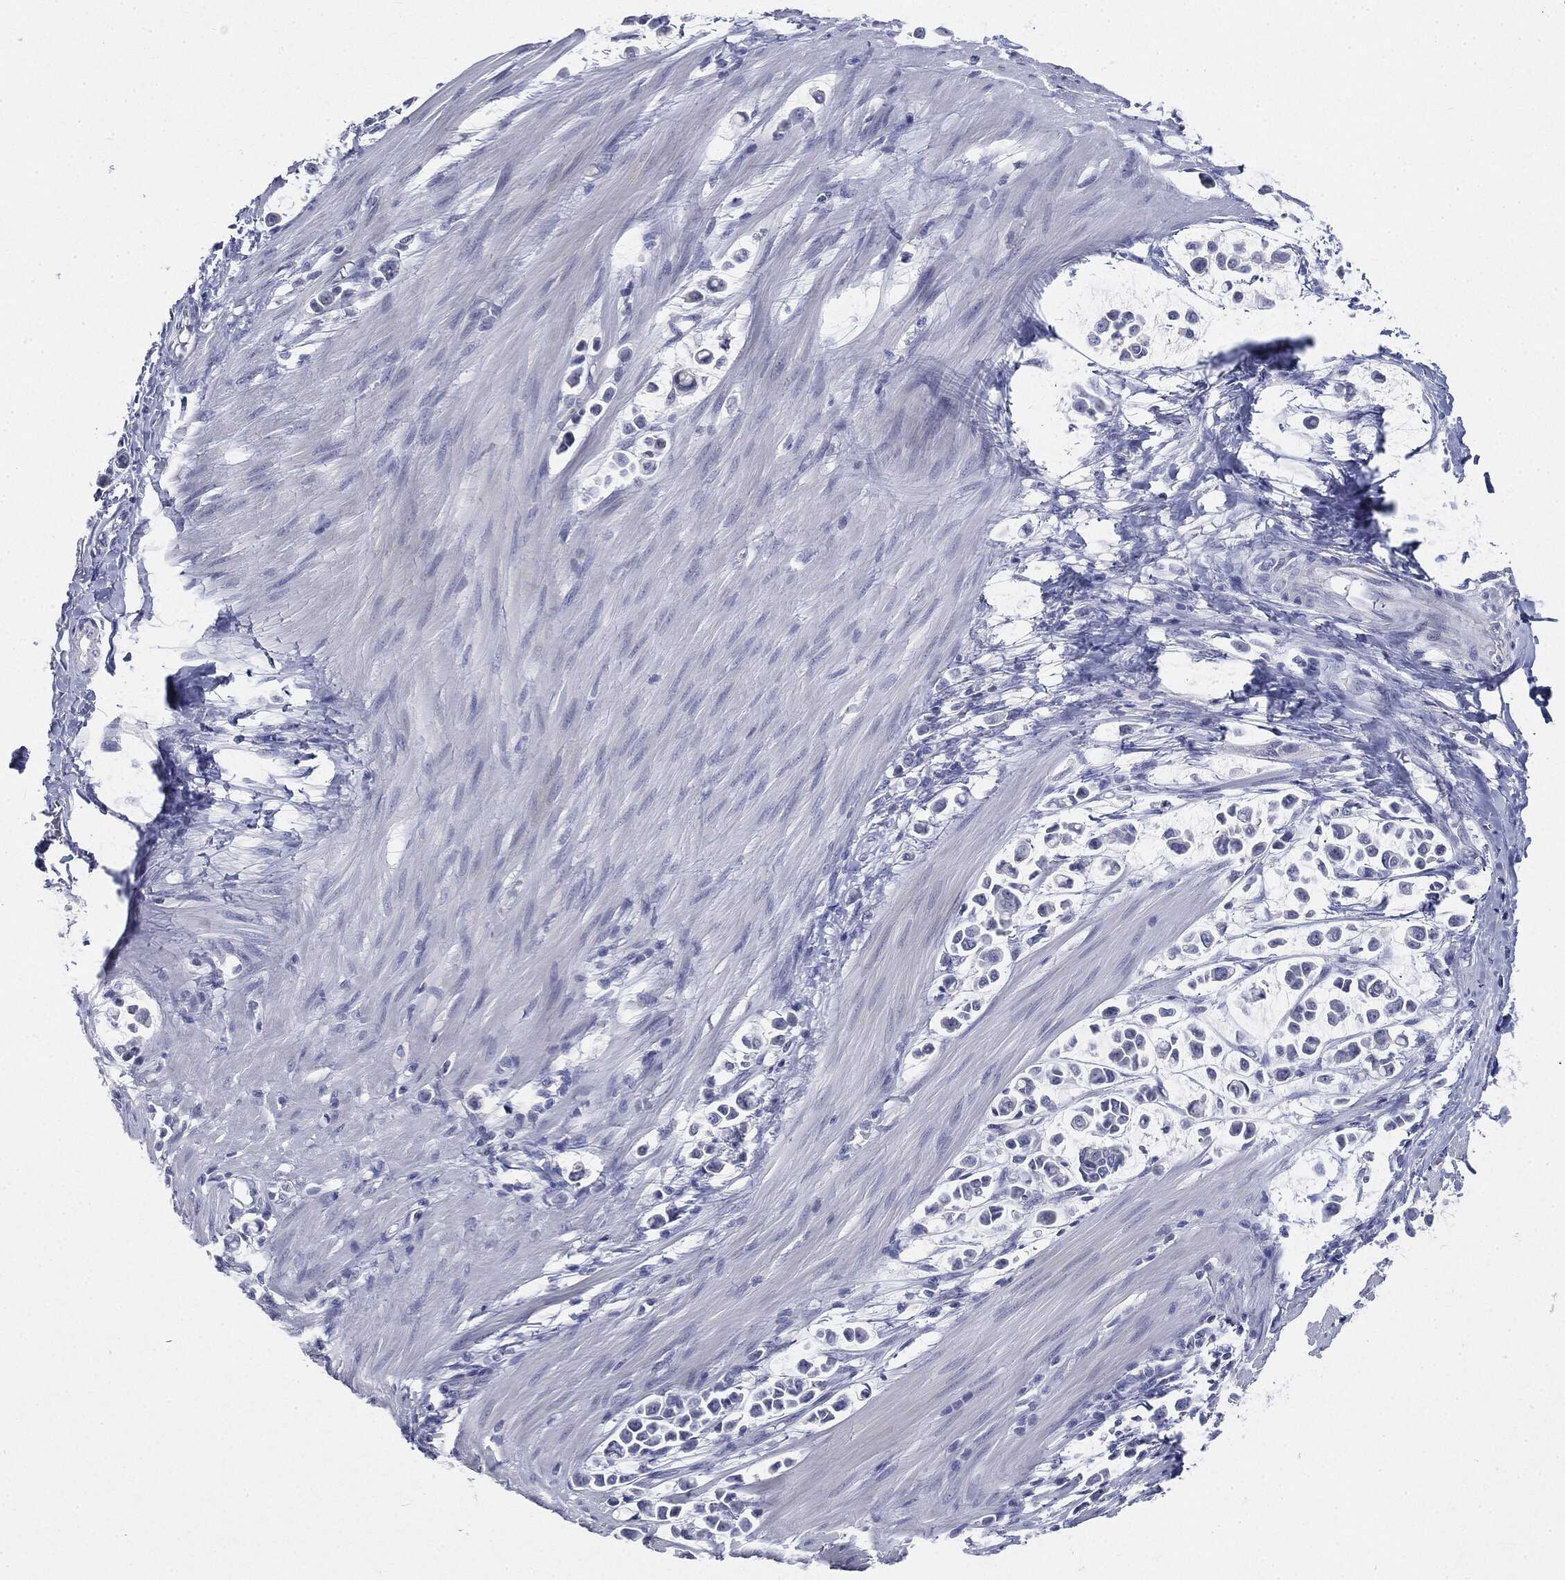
{"staining": {"intensity": "negative", "quantity": "none", "location": "none"}, "tissue": "stomach cancer", "cell_type": "Tumor cells", "image_type": "cancer", "snomed": [{"axis": "morphology", "description": "Adenocarcinoma, NOS"}, {"axis": "topography", "description": "Stomach"}], "caption": "The immunohistochemistry (IHC) histopathology image has no significant staining in tumor cells of adenocarcinoma (stomach) tissue.", "gene": "CGB1", "patient": {"sex": "male", "age": 82}}